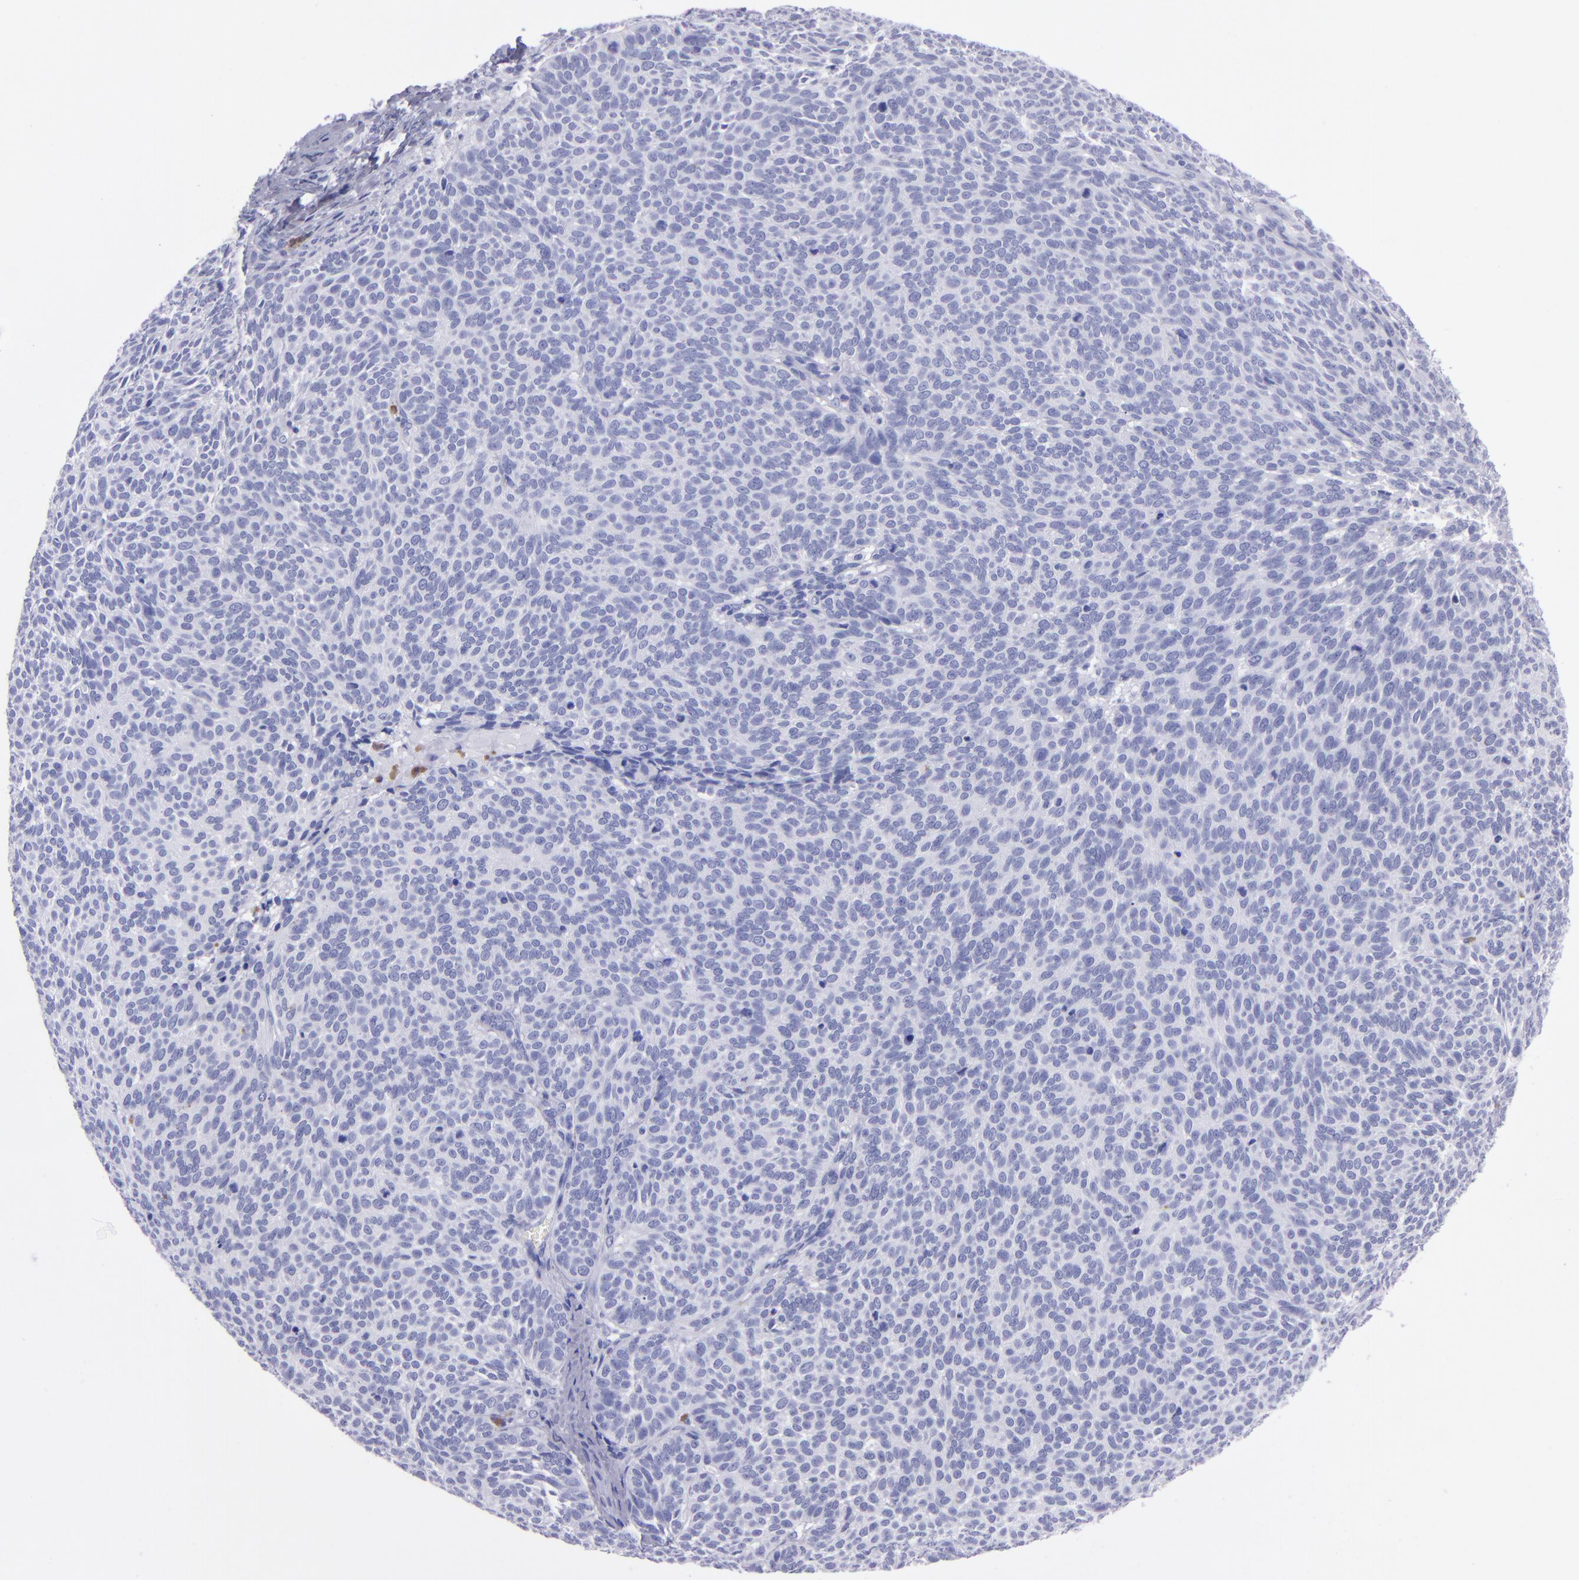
{"staining": {"intensity": "negative", "quantity": "none", "location": "none"}, "tissue": "skin cancer", "cell_type": "Tumor cells", "image_type": "cancer", "snomed": [{"axis": "morphology", "description": "Basal cell carcinoma"}, {"axis": "topography", "description": "Skin"}], "caption": "Immunohistochemical staining of human basal cell carcinoma (skin) exhibits no significant expression in tumor cells. (DAB (3,3'-diaminobenzidine) immunohistochemistry (IHC) visualized using brightfield microscopy, high magnification).", "gene": "CR1", "patient": {"sex": "male", "age": 63}}